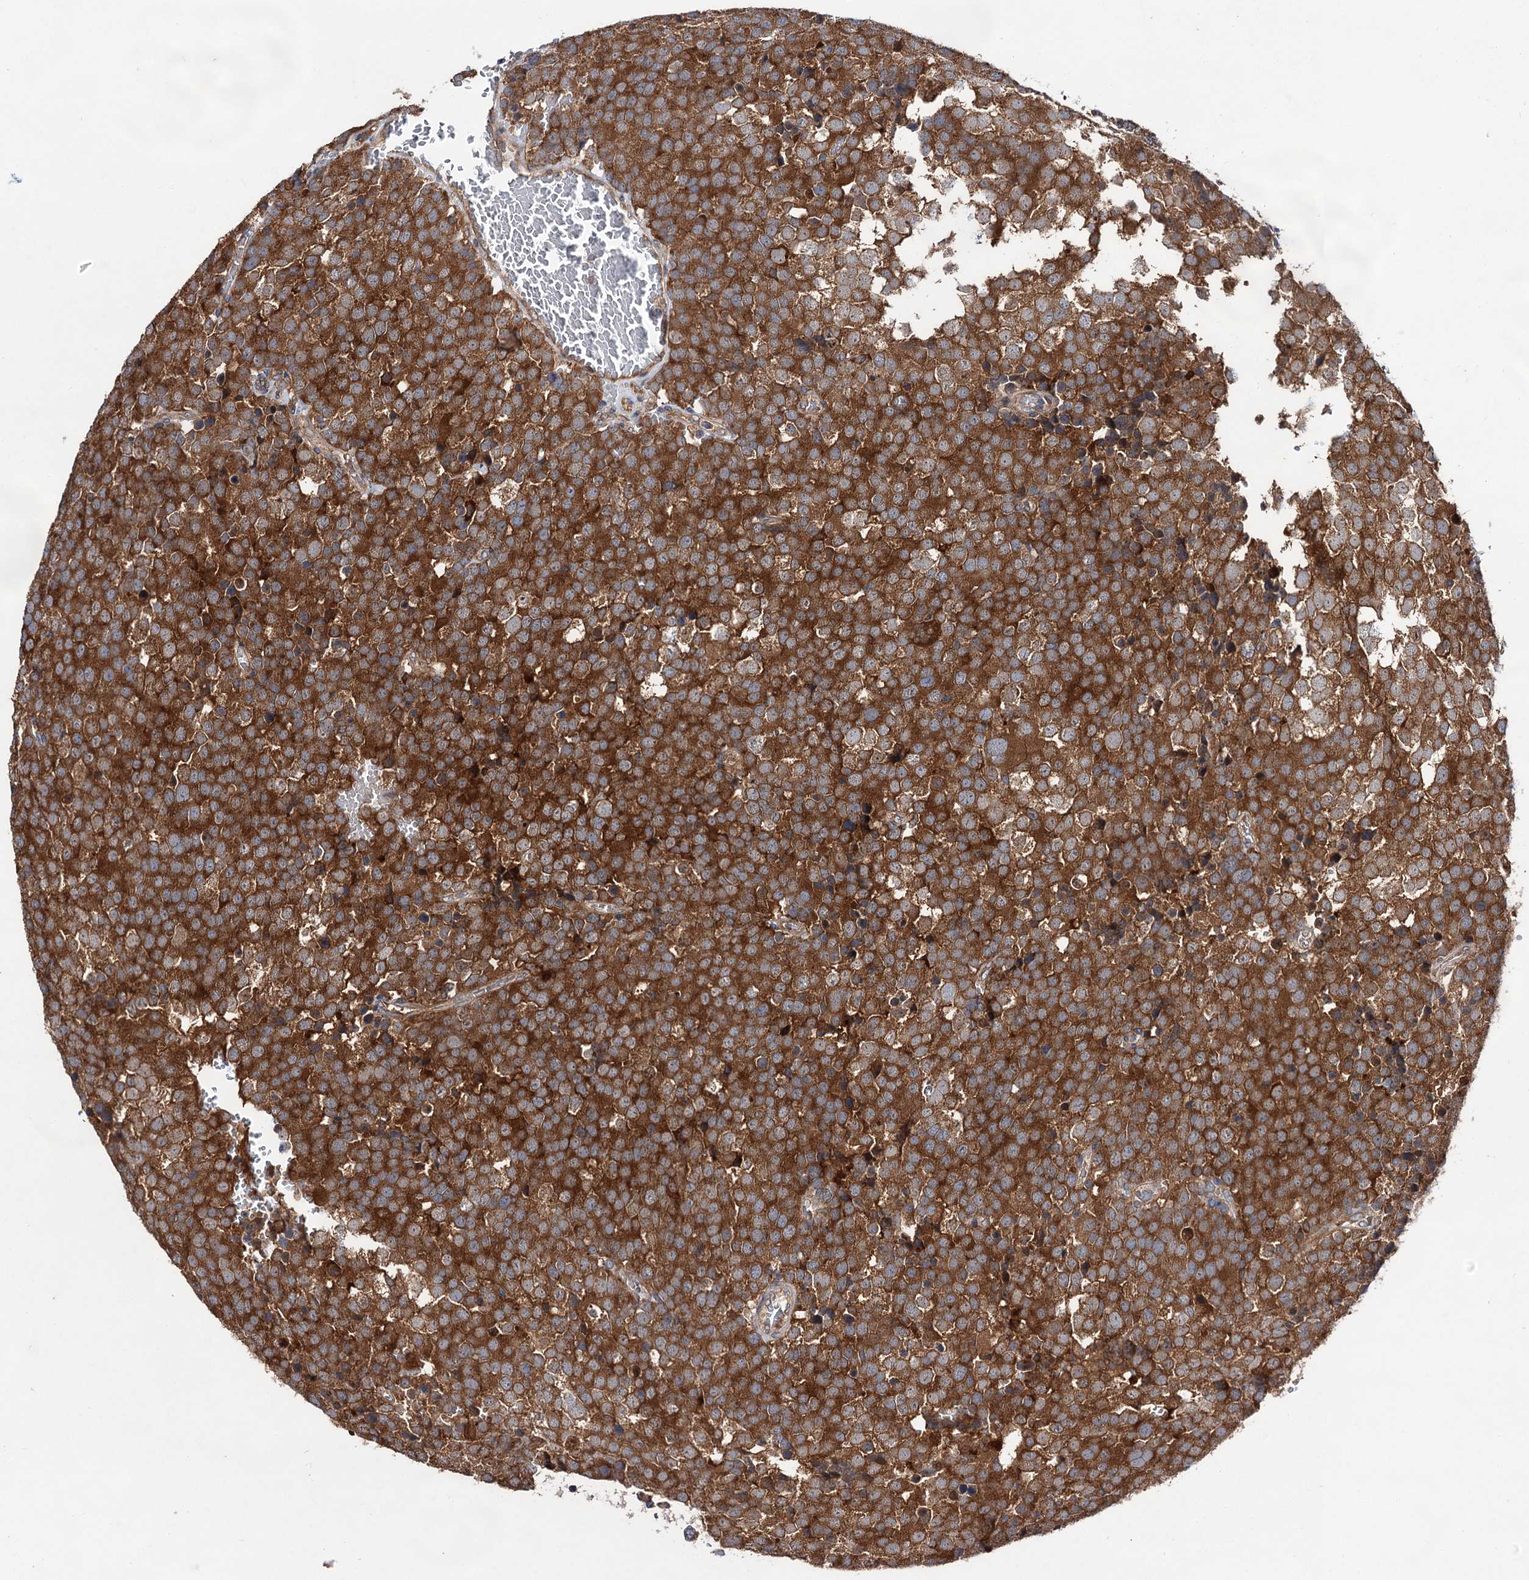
{"staining": {"intensity": "strong", "quantity": ">75%", "location": "cytoplasmic/membranous"}, "tissue": "testis cancer", "cell_type": "Tumor cells", "image_type": "cancer", "snomed": [{"axis": "morphology", "description": "Seminoma, NOS"}, {"axis": "topography", "description": "Testis"}], "caption": "A histopathology image of human testis seminoma stained for a protein reveals strong cytoplasmic/membranous brown staining in tumor cells.", "gene": "NAA25", "patient": {"sex": "male", "age": 71}}